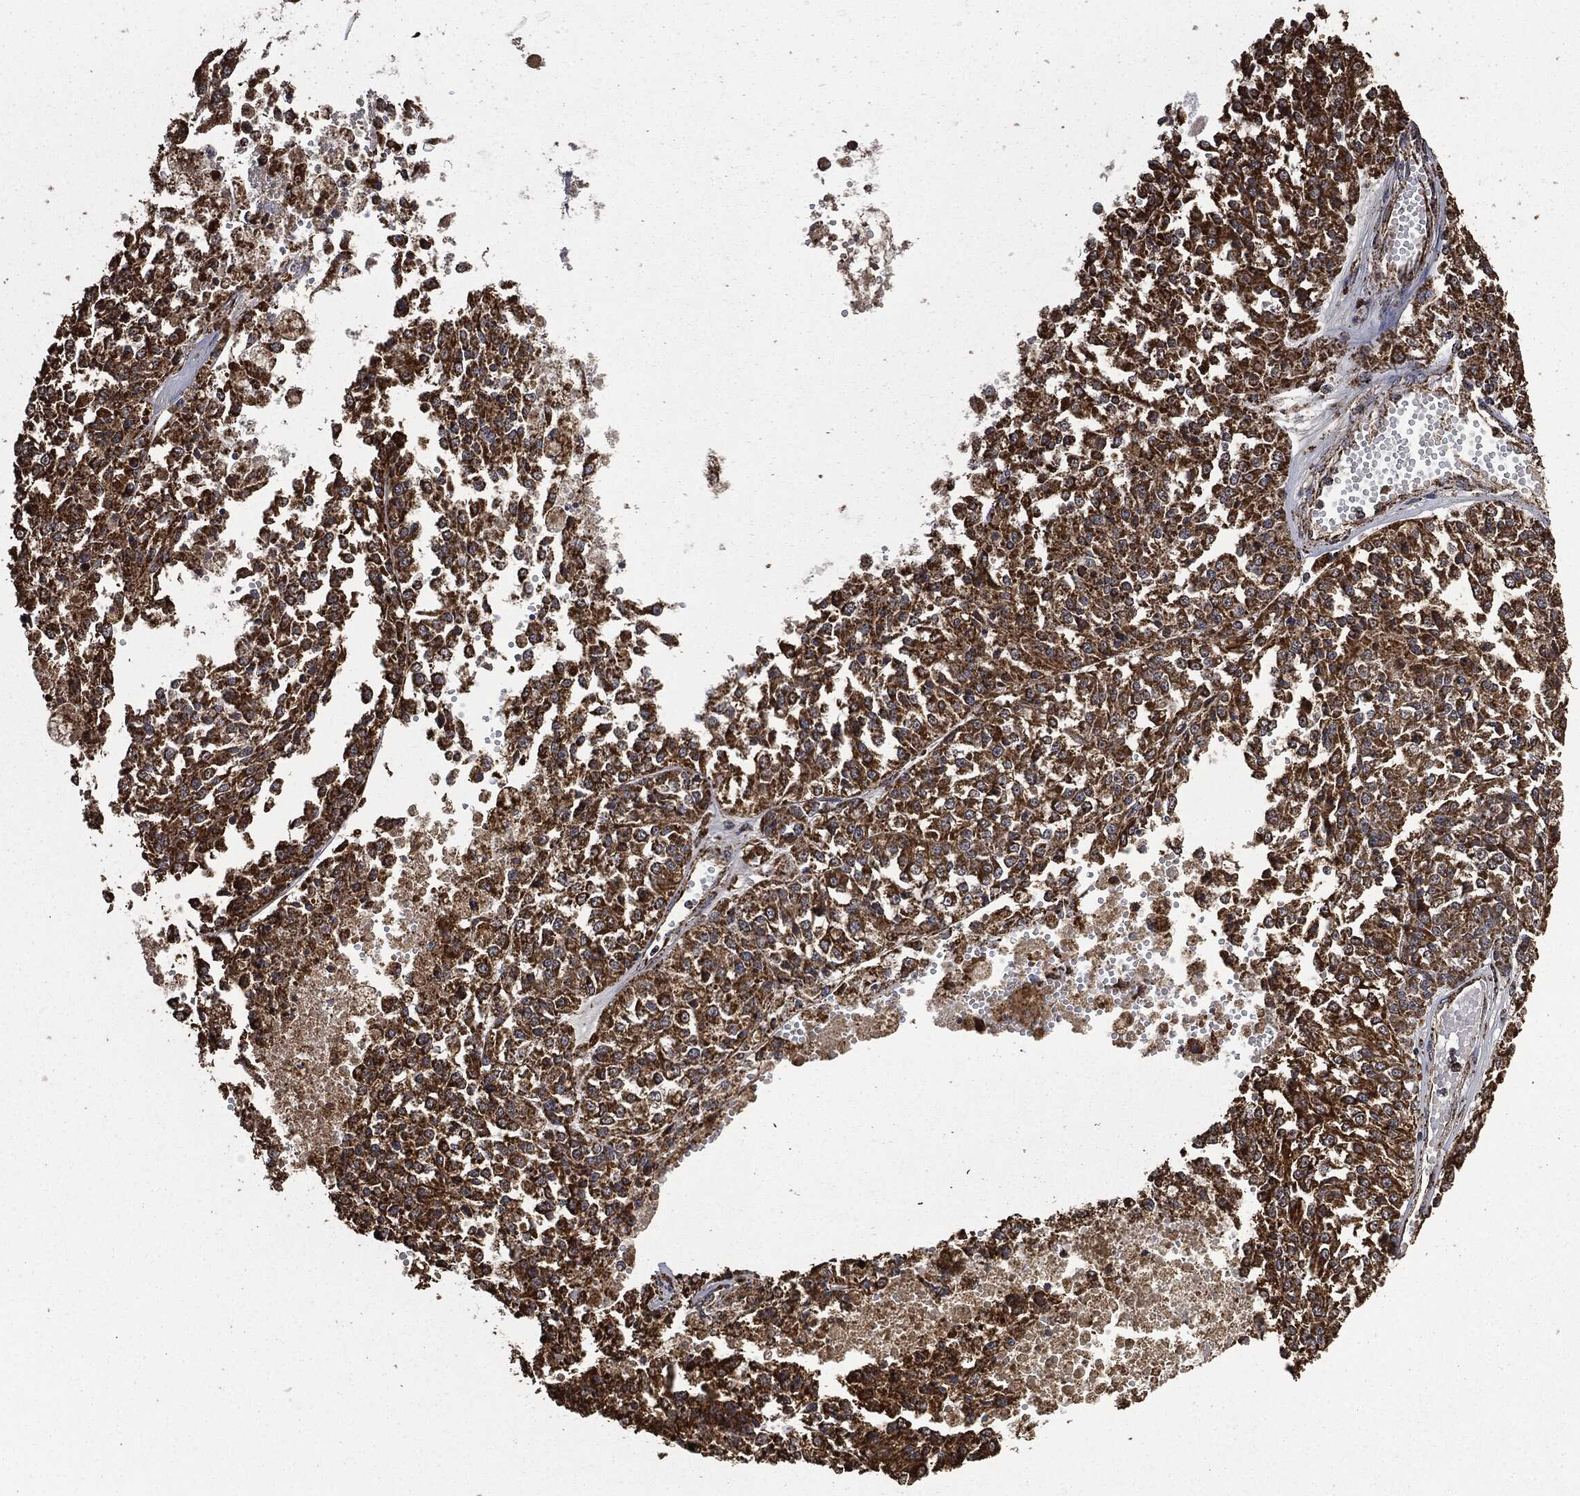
{"staining": {"intensity": "strong", "quantity": ">75%", "location": "cytoplasmic/membranous"}, "tissue": "melanoma", "cell_type": "Tumor cells", "image_type": "cancer", "snomed": [{"axis": "morphology", "description": "Malignant melanoma, Metastatic site"}, {"axis": "topography", "description": "Lymph node"}], "caption": "Melanoma was stained to show a protein in brown. There is high levels of strong cytoplasmic/membranous positivity in approximately >75% of tumor cells.", "gene": "LIG3", "patient": {"sex": "female", "age": 64}}